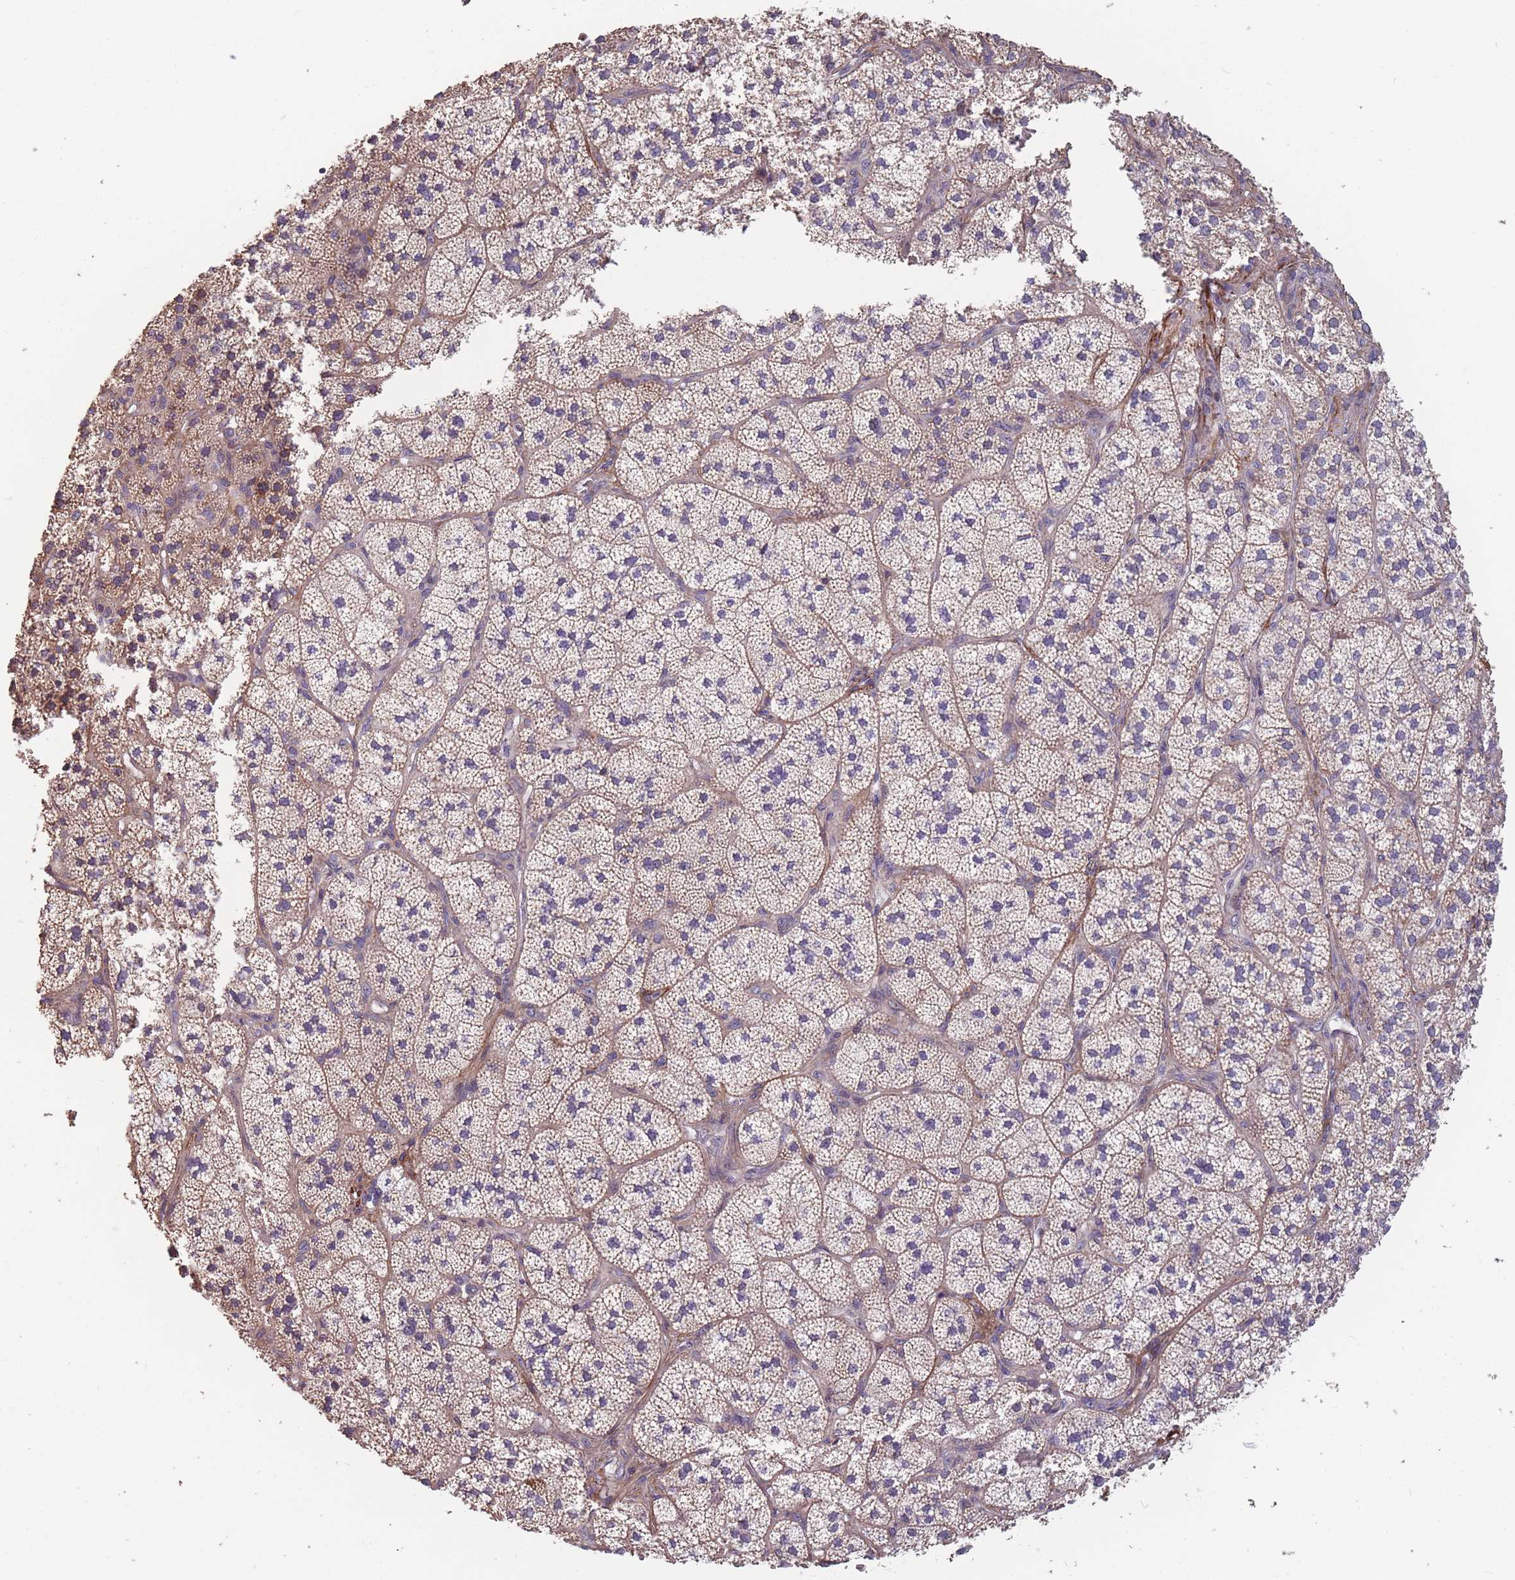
{"staining": {"intensity": "moderate", "quantity": ">75%", "location": "cytoplasmic/membranous"}, "tissue": "adrenal gland", "cell_type": "Glandular cells", "image_type": "normal", "snomed": [{"axis": "morphology", "description": "Normal tissue, NOS"}, {"axis": "topography", "description": "Adrenal gland"}], "caption": "Immunohistochemistry (IHC) (DAB) staining of benign adrenal gland exhibits moderate cytoplasmic/membranous protein expression in about >75% of glandular cells.", "gene": "TOMM40L", "patient": {"sex": "female", "age": 58}}